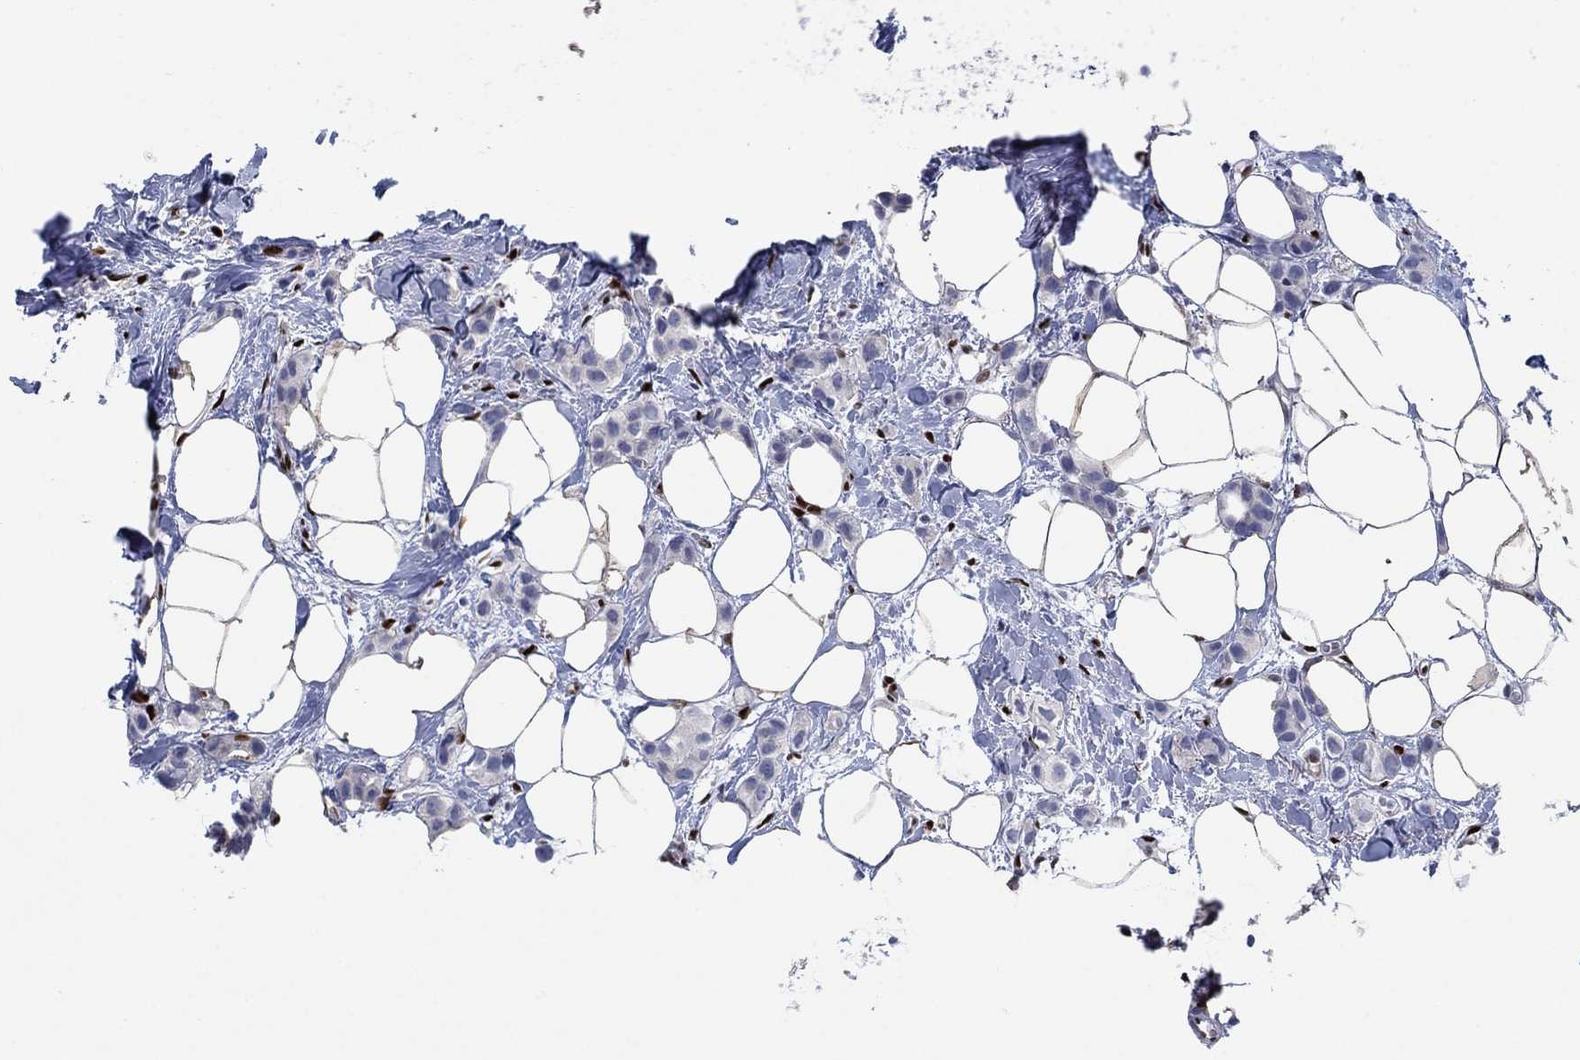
{"staining": {"intensity": "negative", "quantity": "none", "location": "none"}, "tissue": "breast cancer", "cell_type": "Tumor cells", "image_type": "cancer", "snomed": [{"axis": "morphology", "description": "Duct carcinoma"}, {"axis": "topography", "description": "Breast"}], "caption": "Immunohistochemistry histopathology image of human breast infiltrating ductal carcinoma stained for a protein (brown), which displays no expression in tumor cells.", "gene": "ZEB1", "patient": {"sex": "female", "age": 85}}